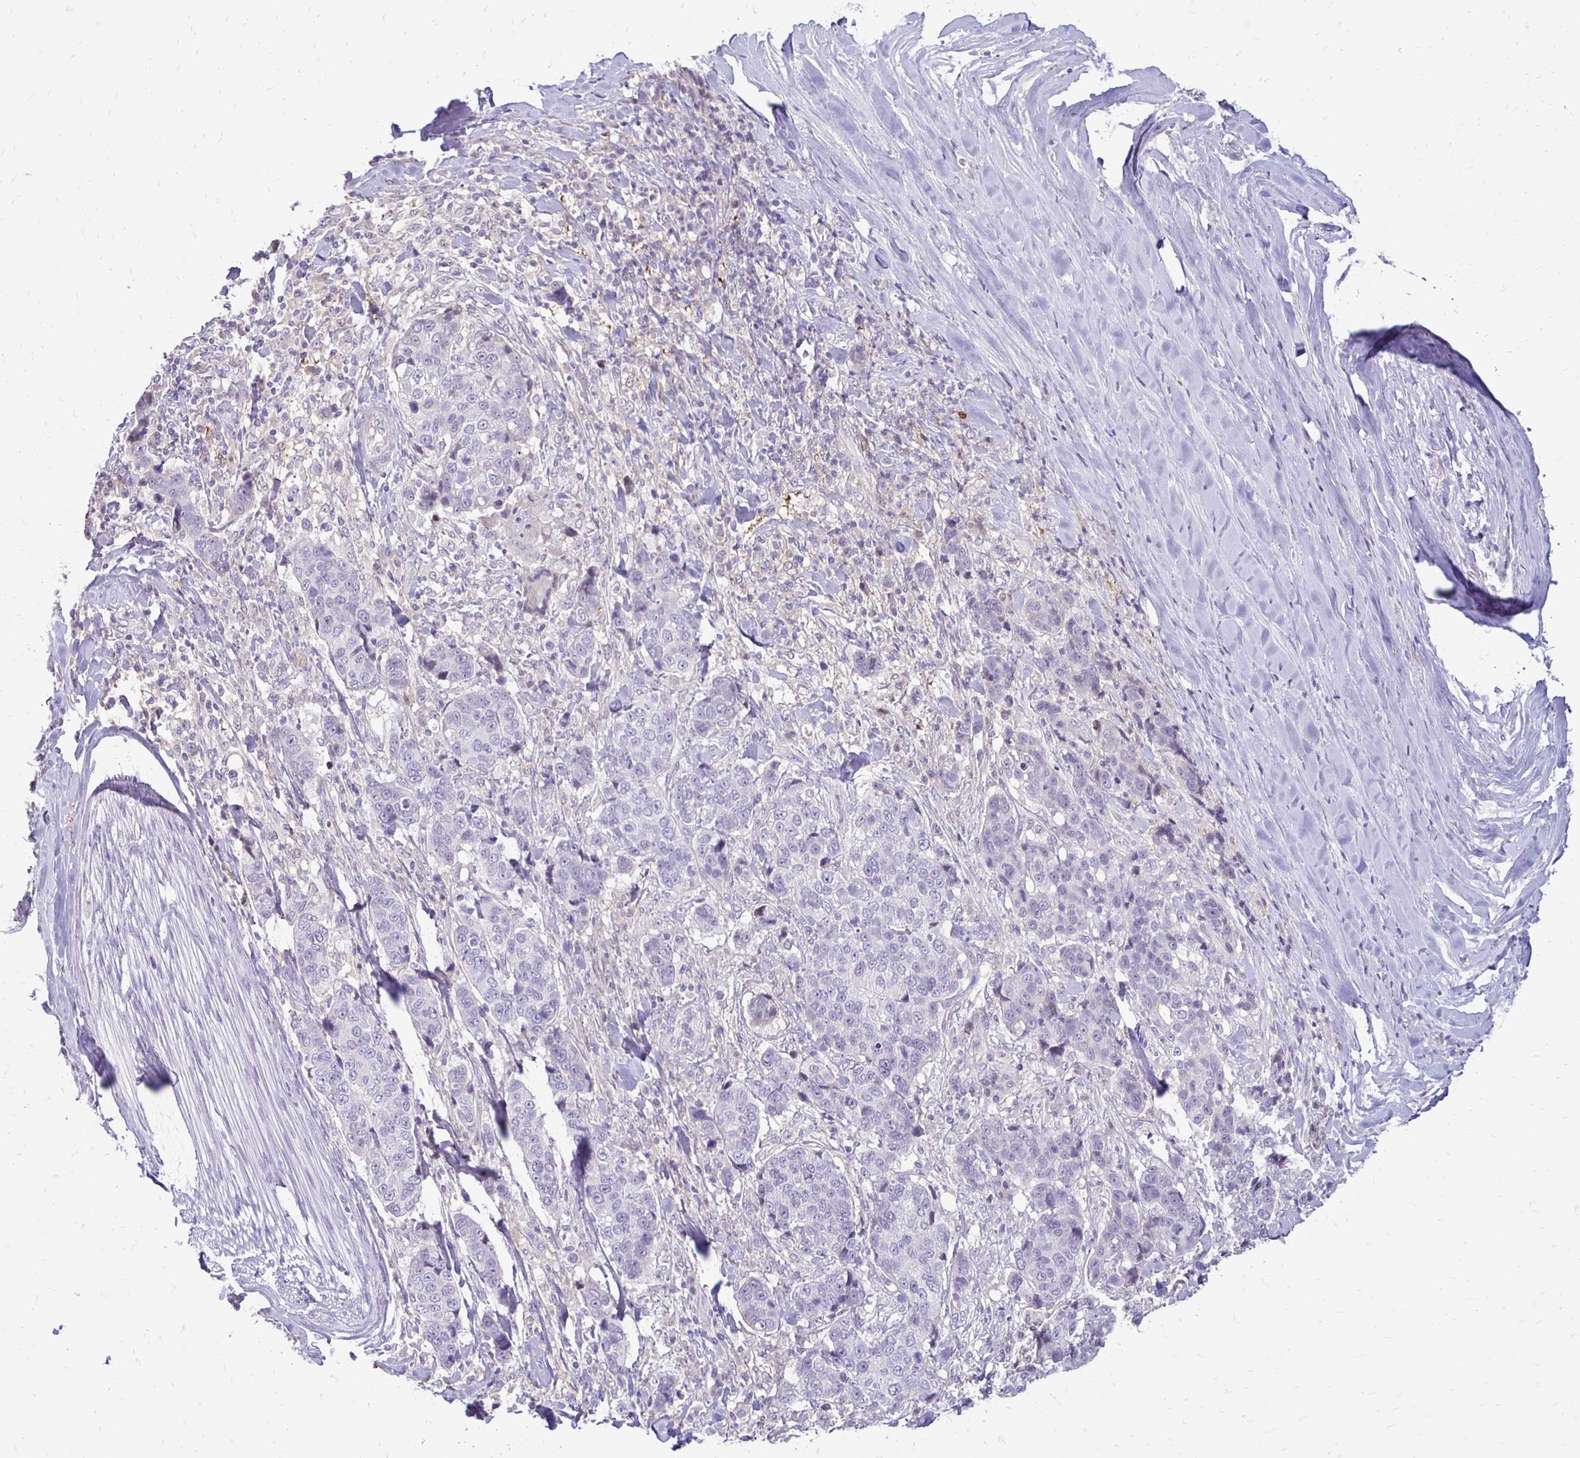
{"staining": {"intensity": "negative", "quantity": "none", "location": "none"}, "tissue": "lung cancer", "cell_type": "Tumor cells", "image_type": "cancer", "snomed": [{"axis": "morphology", "description": "Squamous cell carcinoma, NOS"}, {"axis": "topography", "description": "Lymph node"}, {"axis": "topography", "description": "Lung"}], "caption": "Protein analysis of lung squamous cell carcinoma displays no significant staining in tumor cells.", "gene": "GAS2", "patient": {"sex": "male", "age": 61}}